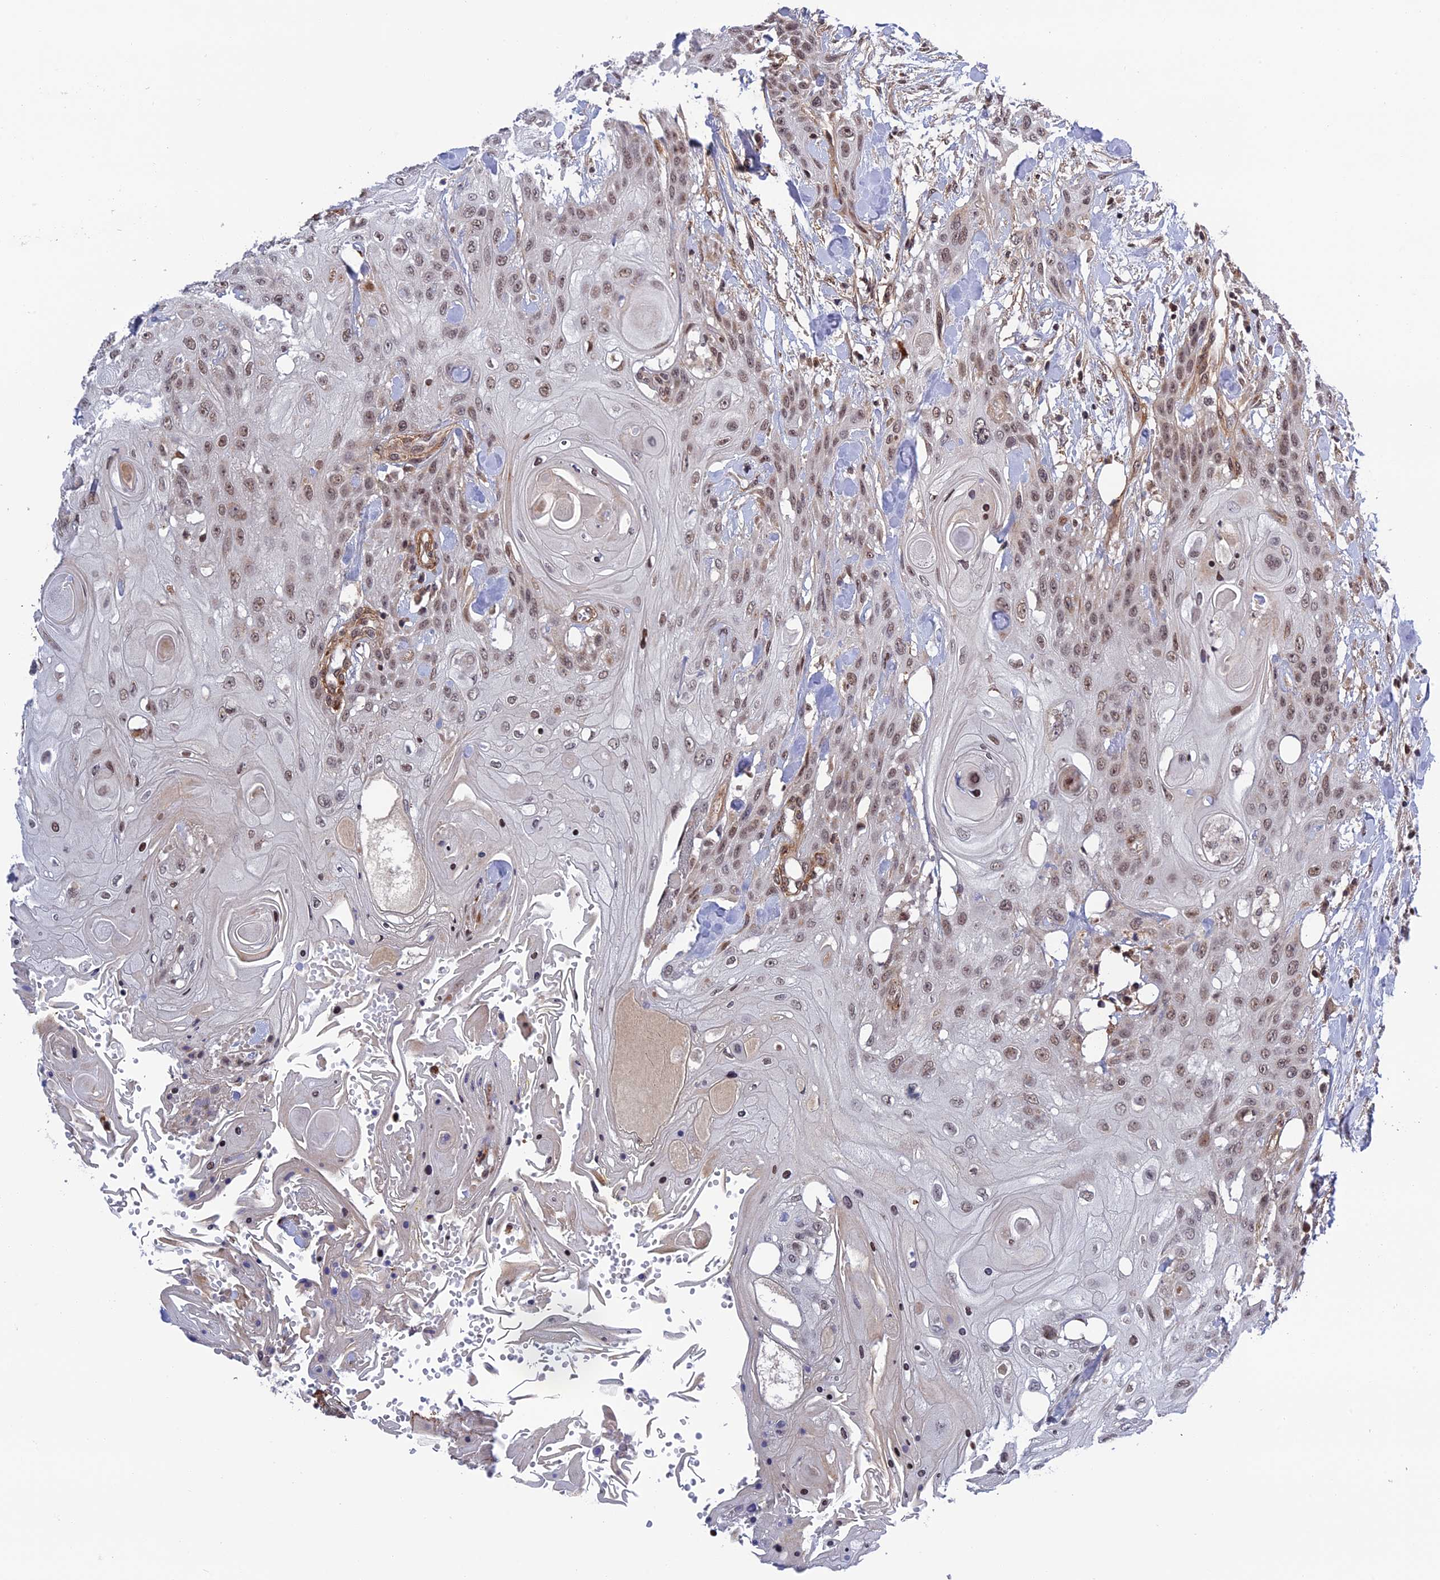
{"staining": {"intensity": "weak", "quantity": ">75%", "location": "nuclear"}, "tissue": "head and neck cancer", "cell_type": "Tumor cells", "image_type": "cancer", "snomed": [{"axis": "morphology", "description": "Squamous cell carcinoma, NOS"}, {"axis": "topography", "description": "Head-Neck"}], "caption": "Head and neck cancer (squamous cell carcinoma) stained for a protein demonstrates weak nuclear positivity in tumor cells.", "gene": "REXO1", "patient": {"sex": "female", "age": 43}}